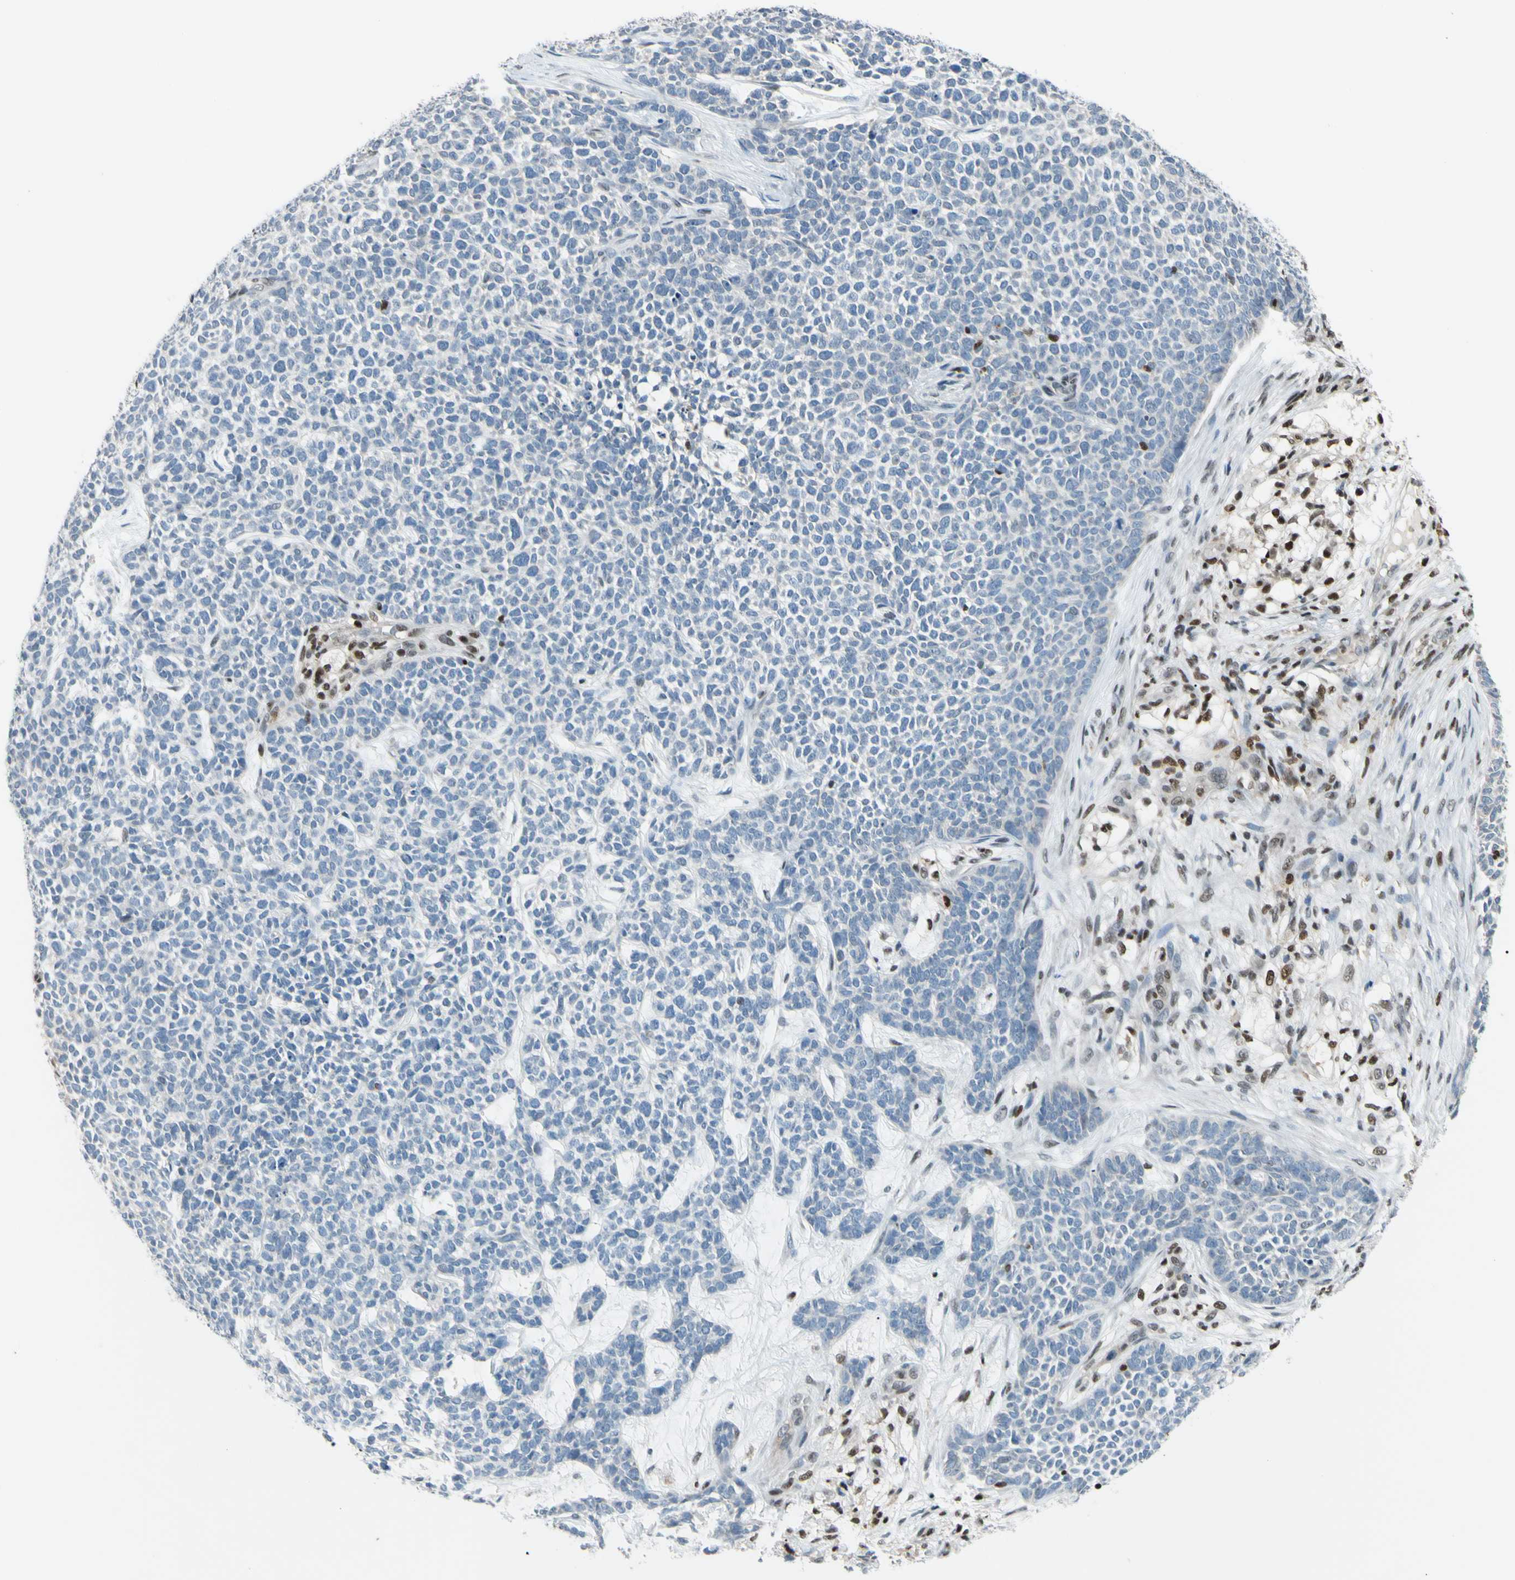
{"staining": {"intensity": "negative", "quantity": "none", "location": "none"}, "tissue": "skin cancer", "cell_type": "Tumor cells", "image_type": "cancer", "snomed": [{"axis": "morphology", "description": "Basal cell carcinoma"}, {"axis": "topography", "description": "Skin"}], "caption": "This is an IHC image of skin cancer (basal cell carcinoma). There is no positivity in tumor cells.", "gene": "FKBP5", "patient": {"sex": "female", "age": 84}}